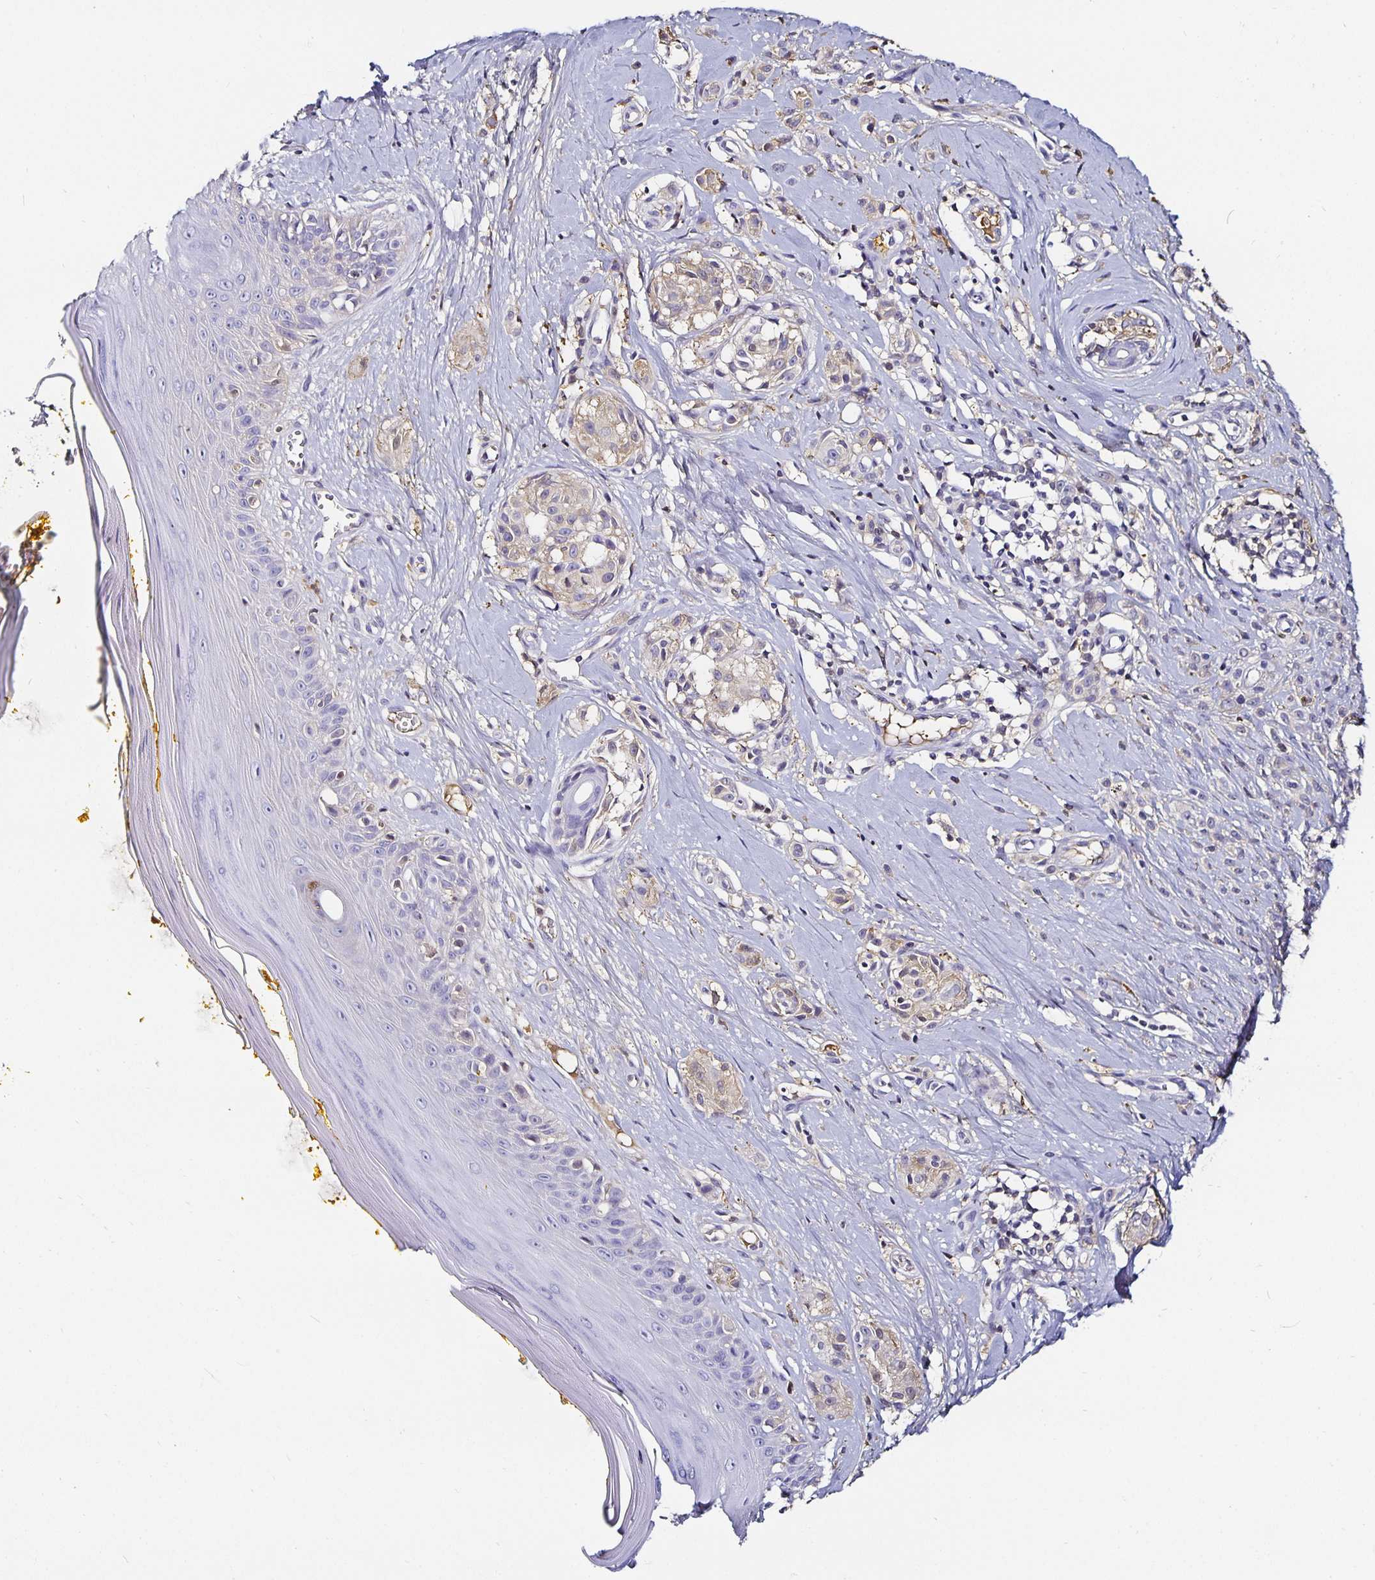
{"staining": {"intensity": "weak", "quantity": "<25%", "location": "cytoplasmic/membranous"}, "tissue": "melanoma", "cell_type": "Tumor cells", "image_type": "cancer", "snomed": [{"axis": "morphology", "description": "Malignant melanoma, NOS"}, {"axis": "topography", "description": "Skin"}], "caption": "Immunohistochemistry histopathology image of neoplastic tissue: melanoma stained with DAB demonstrates no significant protein expression in tumor cells. (Stains: DAB immunohistochemistry with hematoxylin counter stain, Microscopy: brightfield microscopy at high magnification).", "gene": "TTR", "patient": {"sex": "male", "age": 74}}